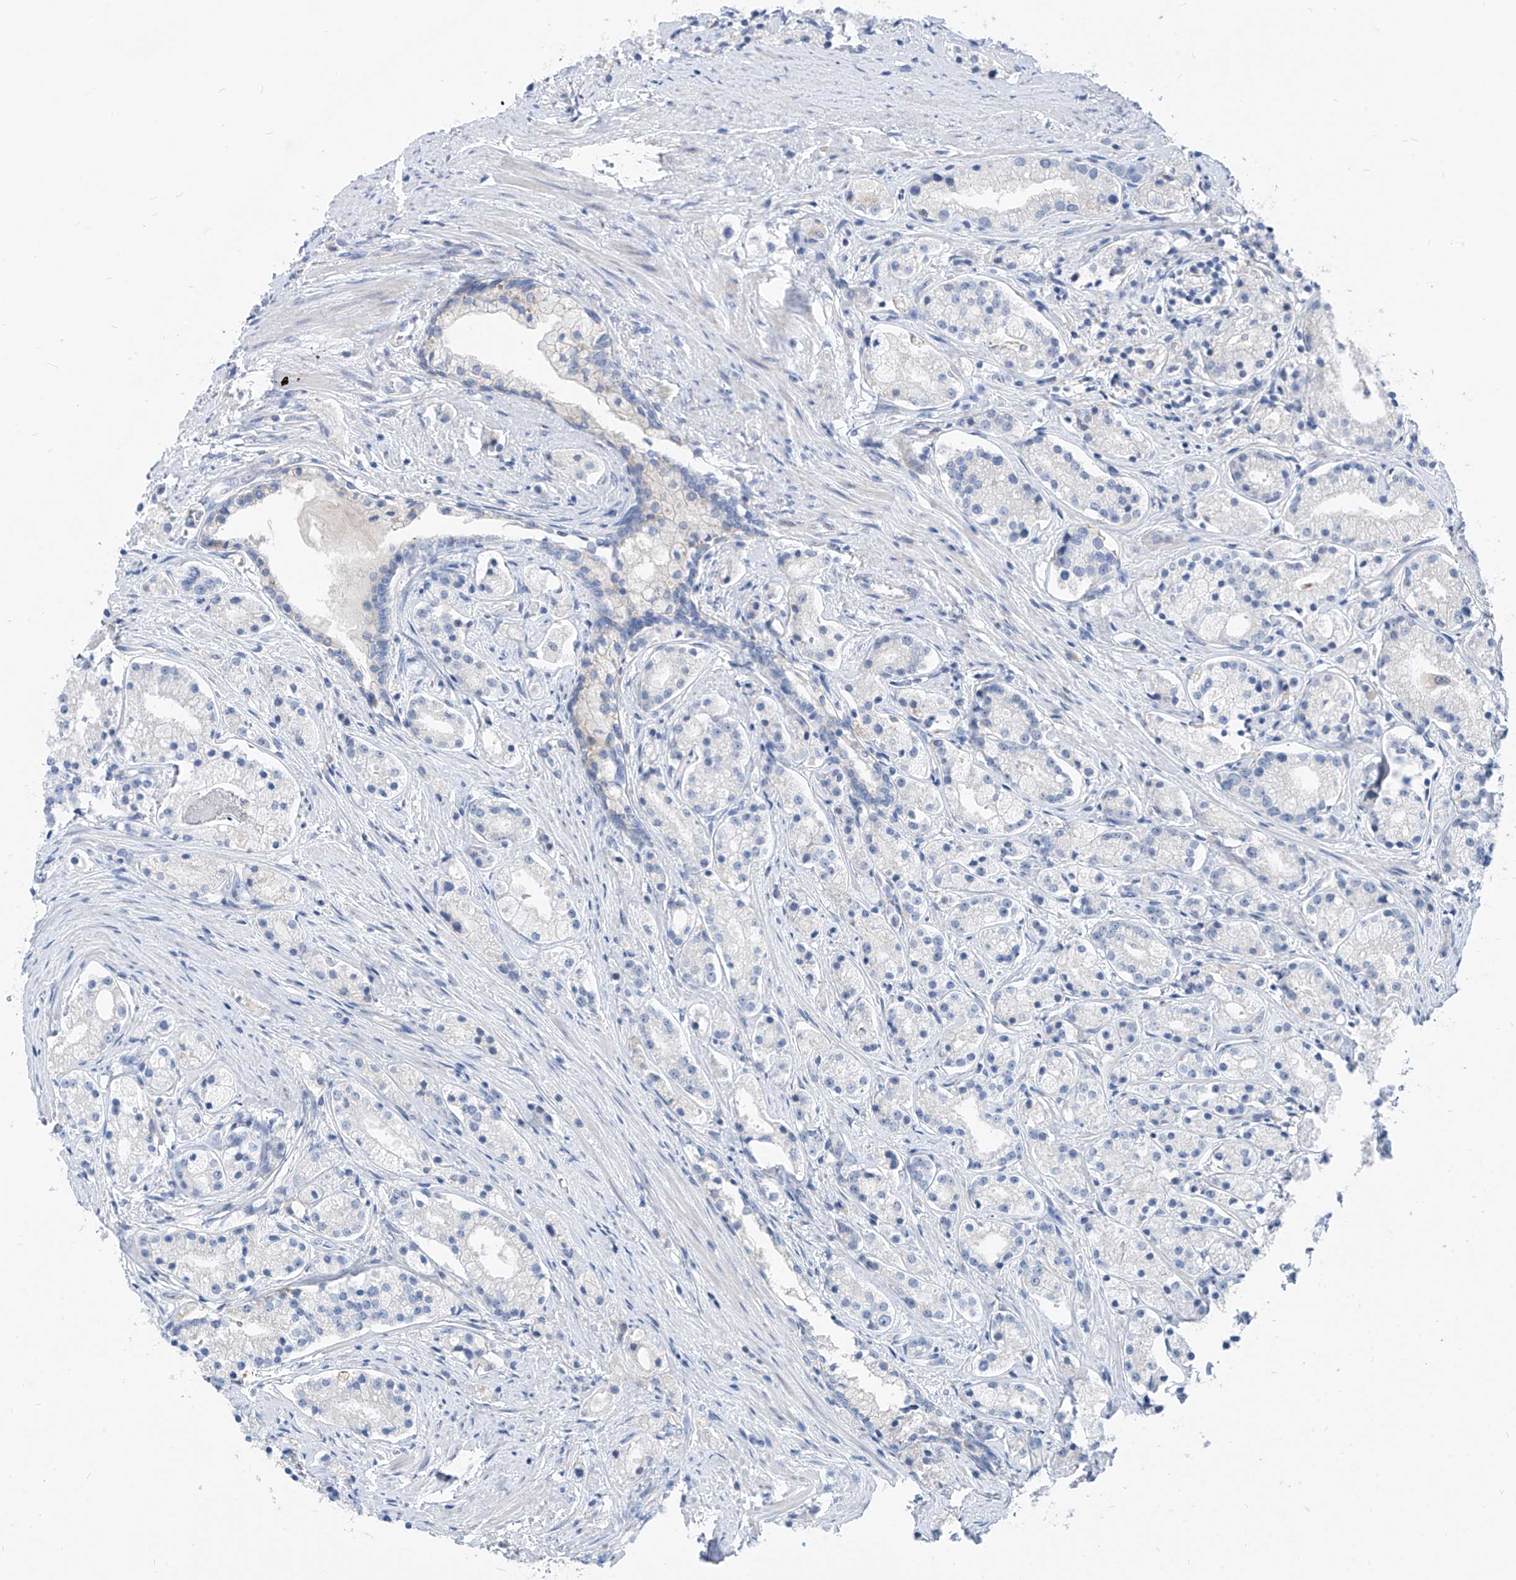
{"staining": {"intensity": "negative", "quantity": "none", "location": "none"}, "tissue": "prostate cancer", "cell_type": "Tumor cells", "image_type": "cancer", "snomed": [{"axis": "morphology", "description": "Adenocarcinoma, High grade"}, {"axis": "topography", "description": "Prostate"}], "caption": "The image exhibits no significant staining in tumor cells of prostate cancer.", "gene": "LDAH", "patient": {"sex": "male", "age": 69}}